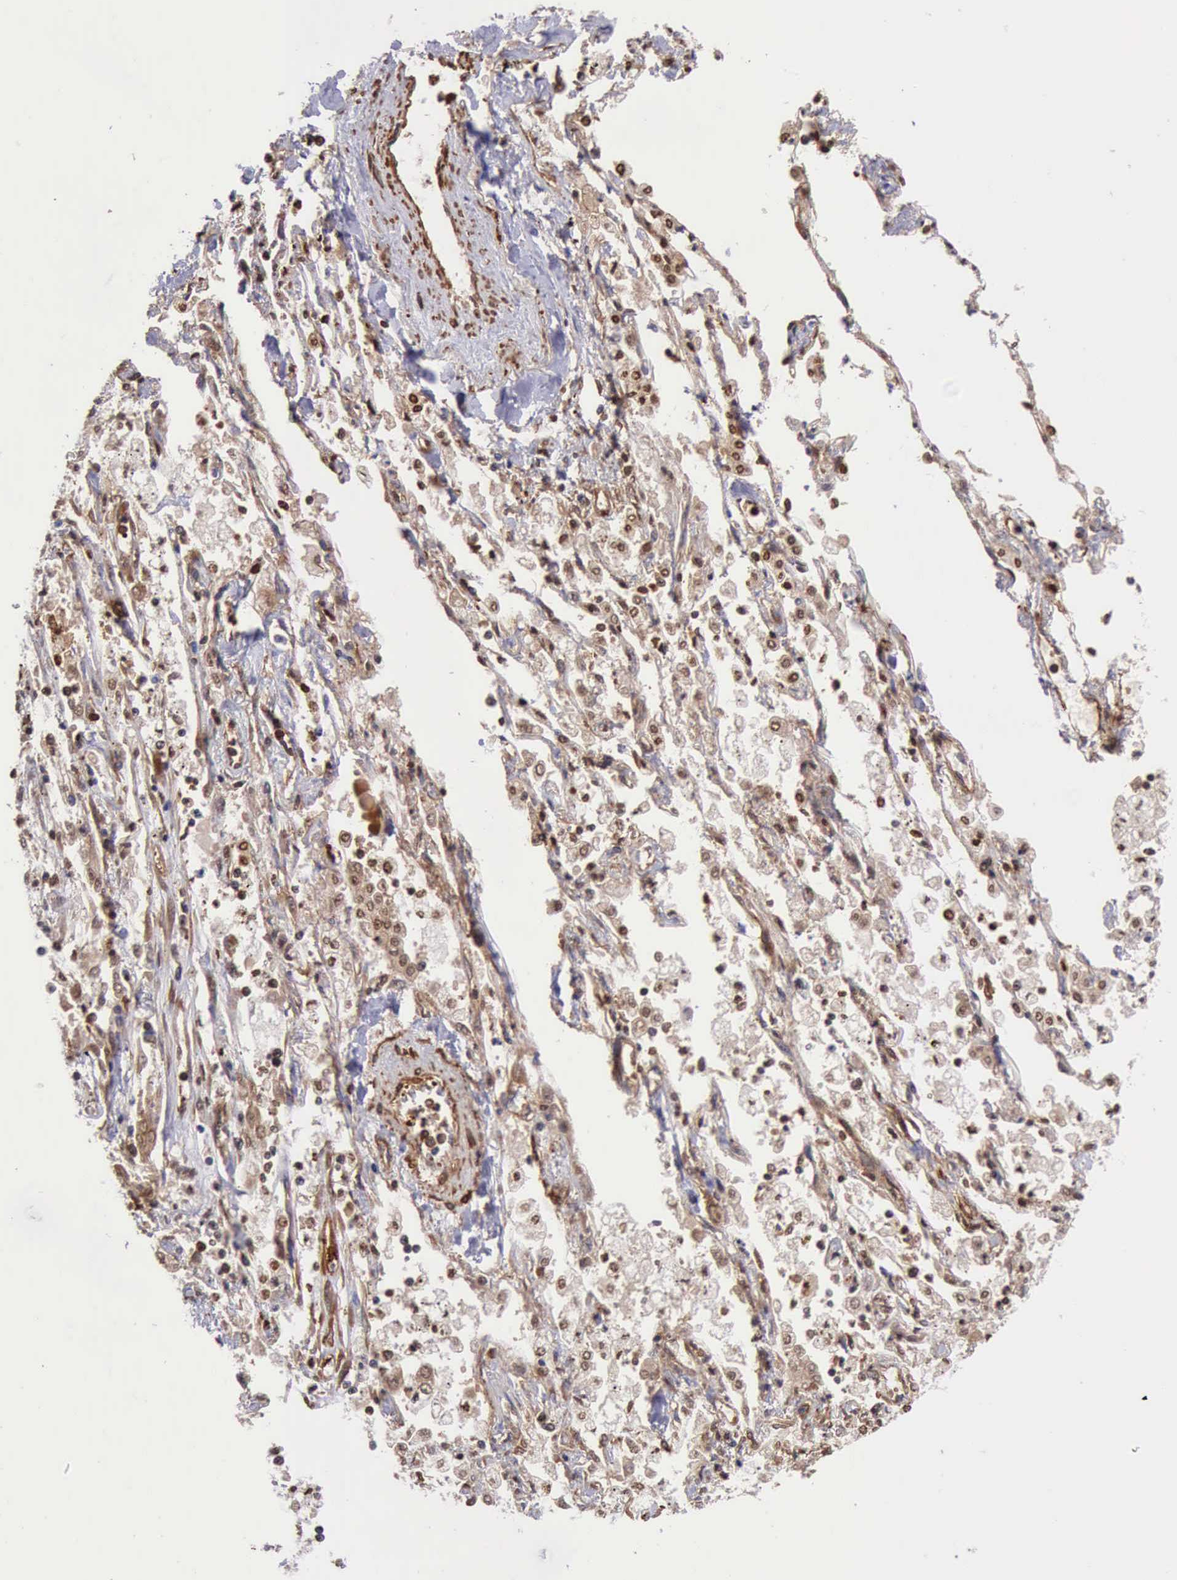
{"staining": {"intensity": "moderate", "quantity": ">75%", "location": "cytoplasmic/membranous,nuclear"}, "tissue": "lung cancer", "cell_type": "Tumor cells", "image_type": "cancer", "snomed": [{"axis": "morphology", "description": "Squamous cell carcinoma, NOS"}, {"axis": "topography", "description": "Lung"}], "caption": "The histopathology image shows a brown stain indicating the presence of a protein in the cytoplasmic/membranous and nuclear of tumor cells in lung cancer.", "gene": "FLNA", "patient": {"sex": "male", "age": 75}}